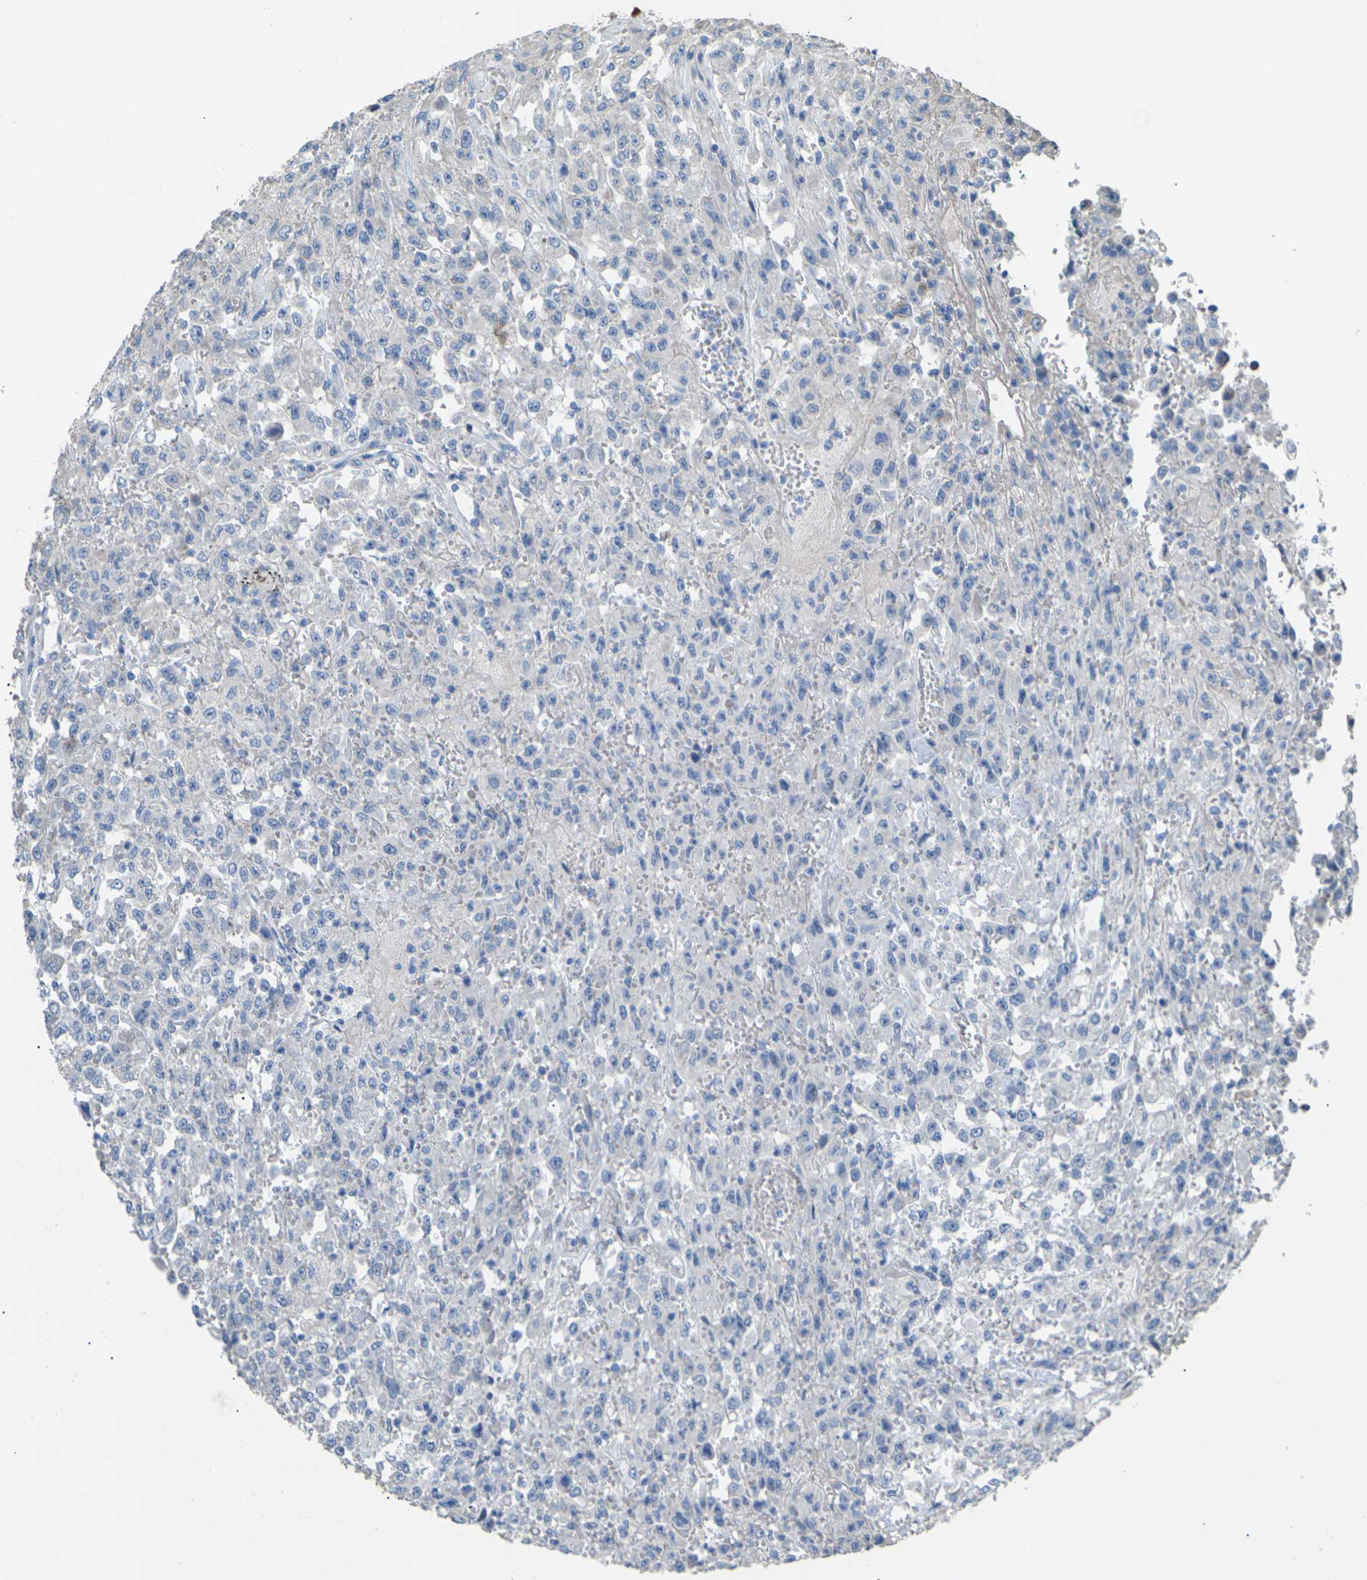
{"staining": {"intensity": "negative", "quantity": "none", "location": "none"}, "tissue": "urothelial cancer", "cell_type": "Tumor cells", "image_type": "cancer", "snomed": [{"axis": "morphology", "description": "Urothelial carcinoma, High grade"}, {"axis": "topography", "description": "Urinary bladder"}], "caption": "Tumor cells show no significant staining in urothelial cancer.", "gene": "KLHDC8B", "patient": {"sex": "male", "age": 46}}